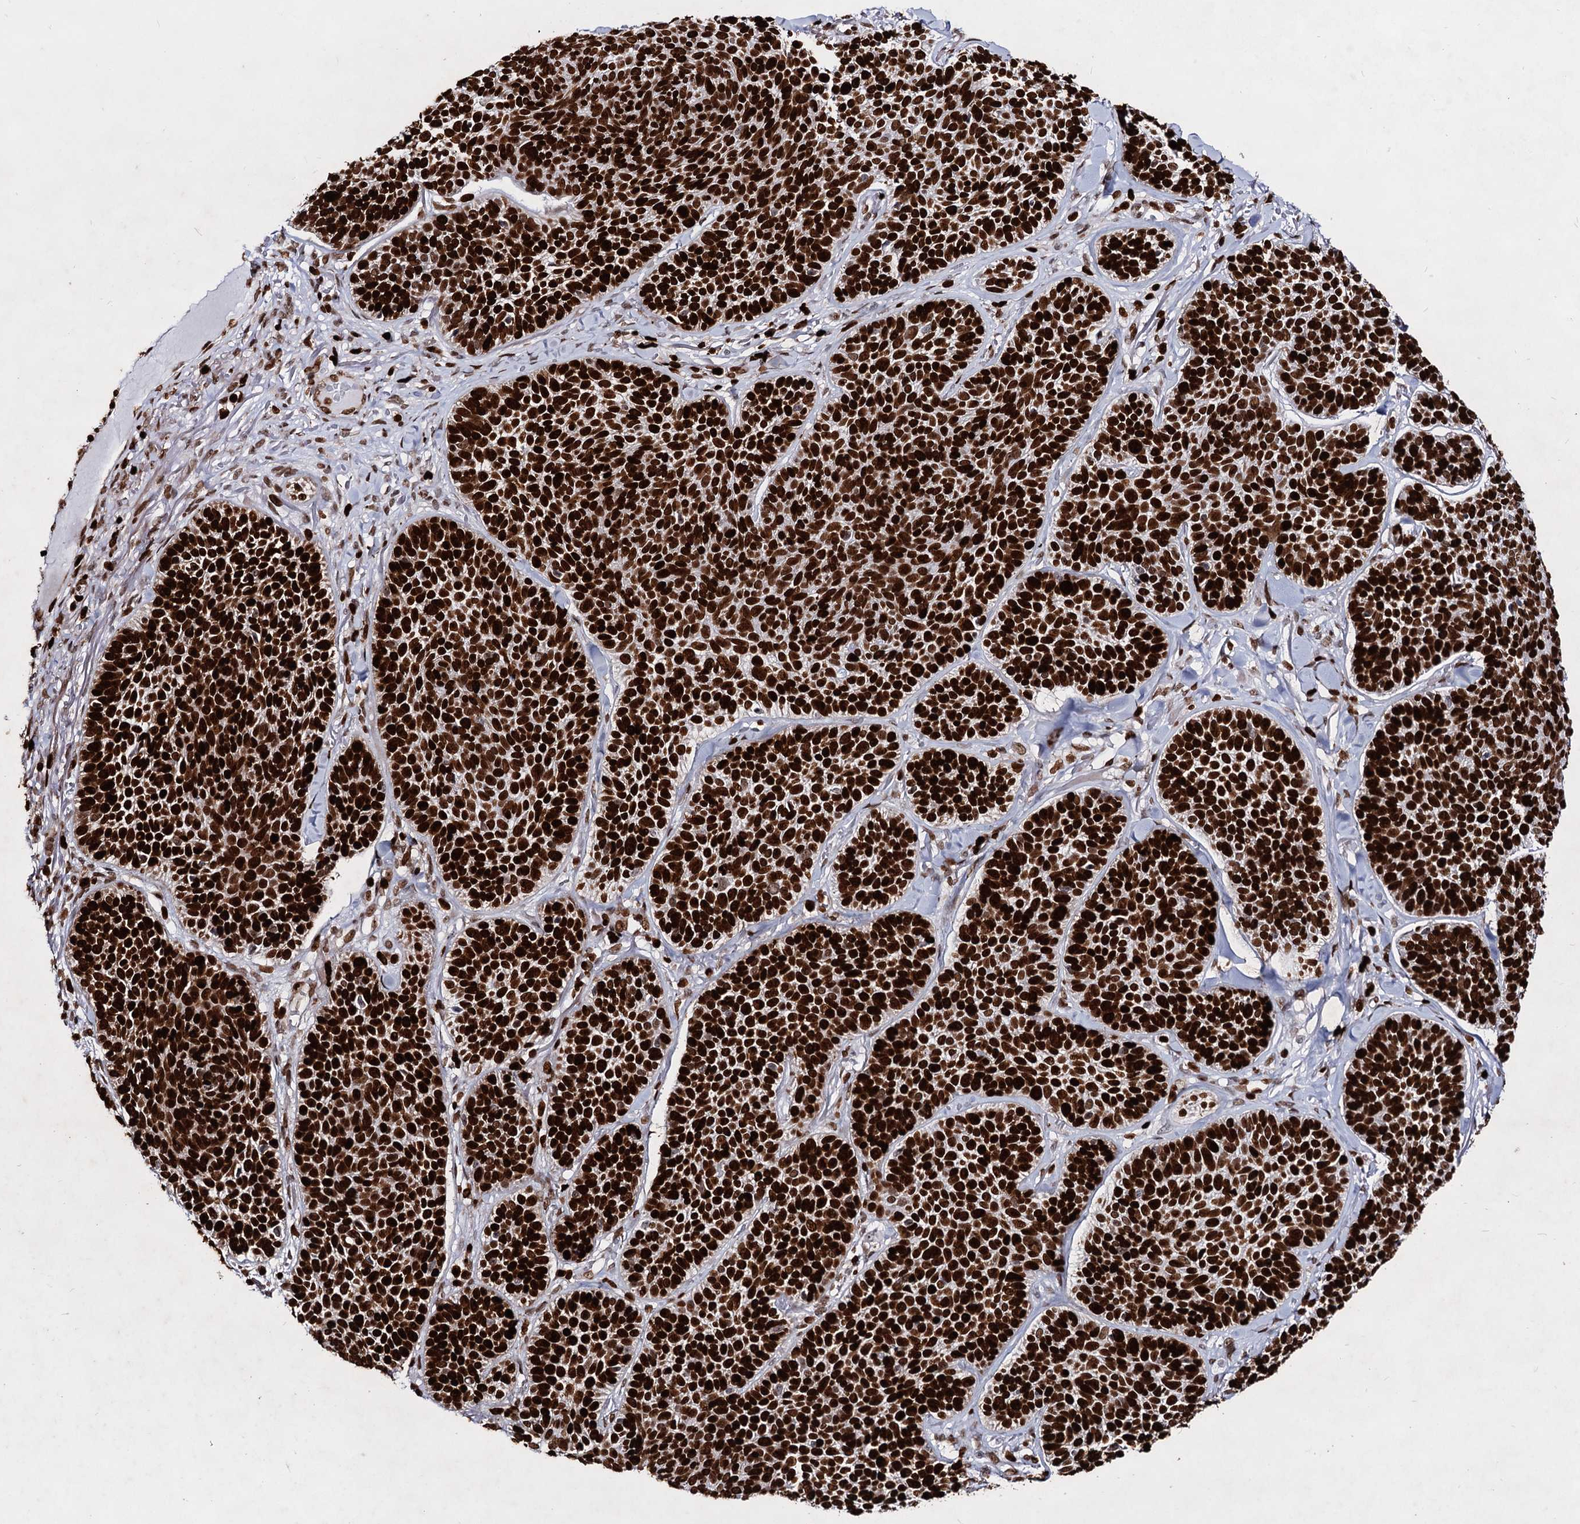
{"staining": {"intensity": "strong", "quantity": ">75%", "location": "nuclear"}, "tissue": "skin cancer", "cell_type": "Tumor cells", "image_type": "cancer", "snomed": [{"axis": "morphology", "description": "Basal cell carcinoma"}, {"axis": "topography", "description": "Skin"}], "caption": "Basal cell carcinoma (skin) stained for a protein (brown) exhibits strong nuclear positive positivity in about >75% of tumor cells.", "gene": "HMGB2", "patient": {"sex": "male", "age": 85}}